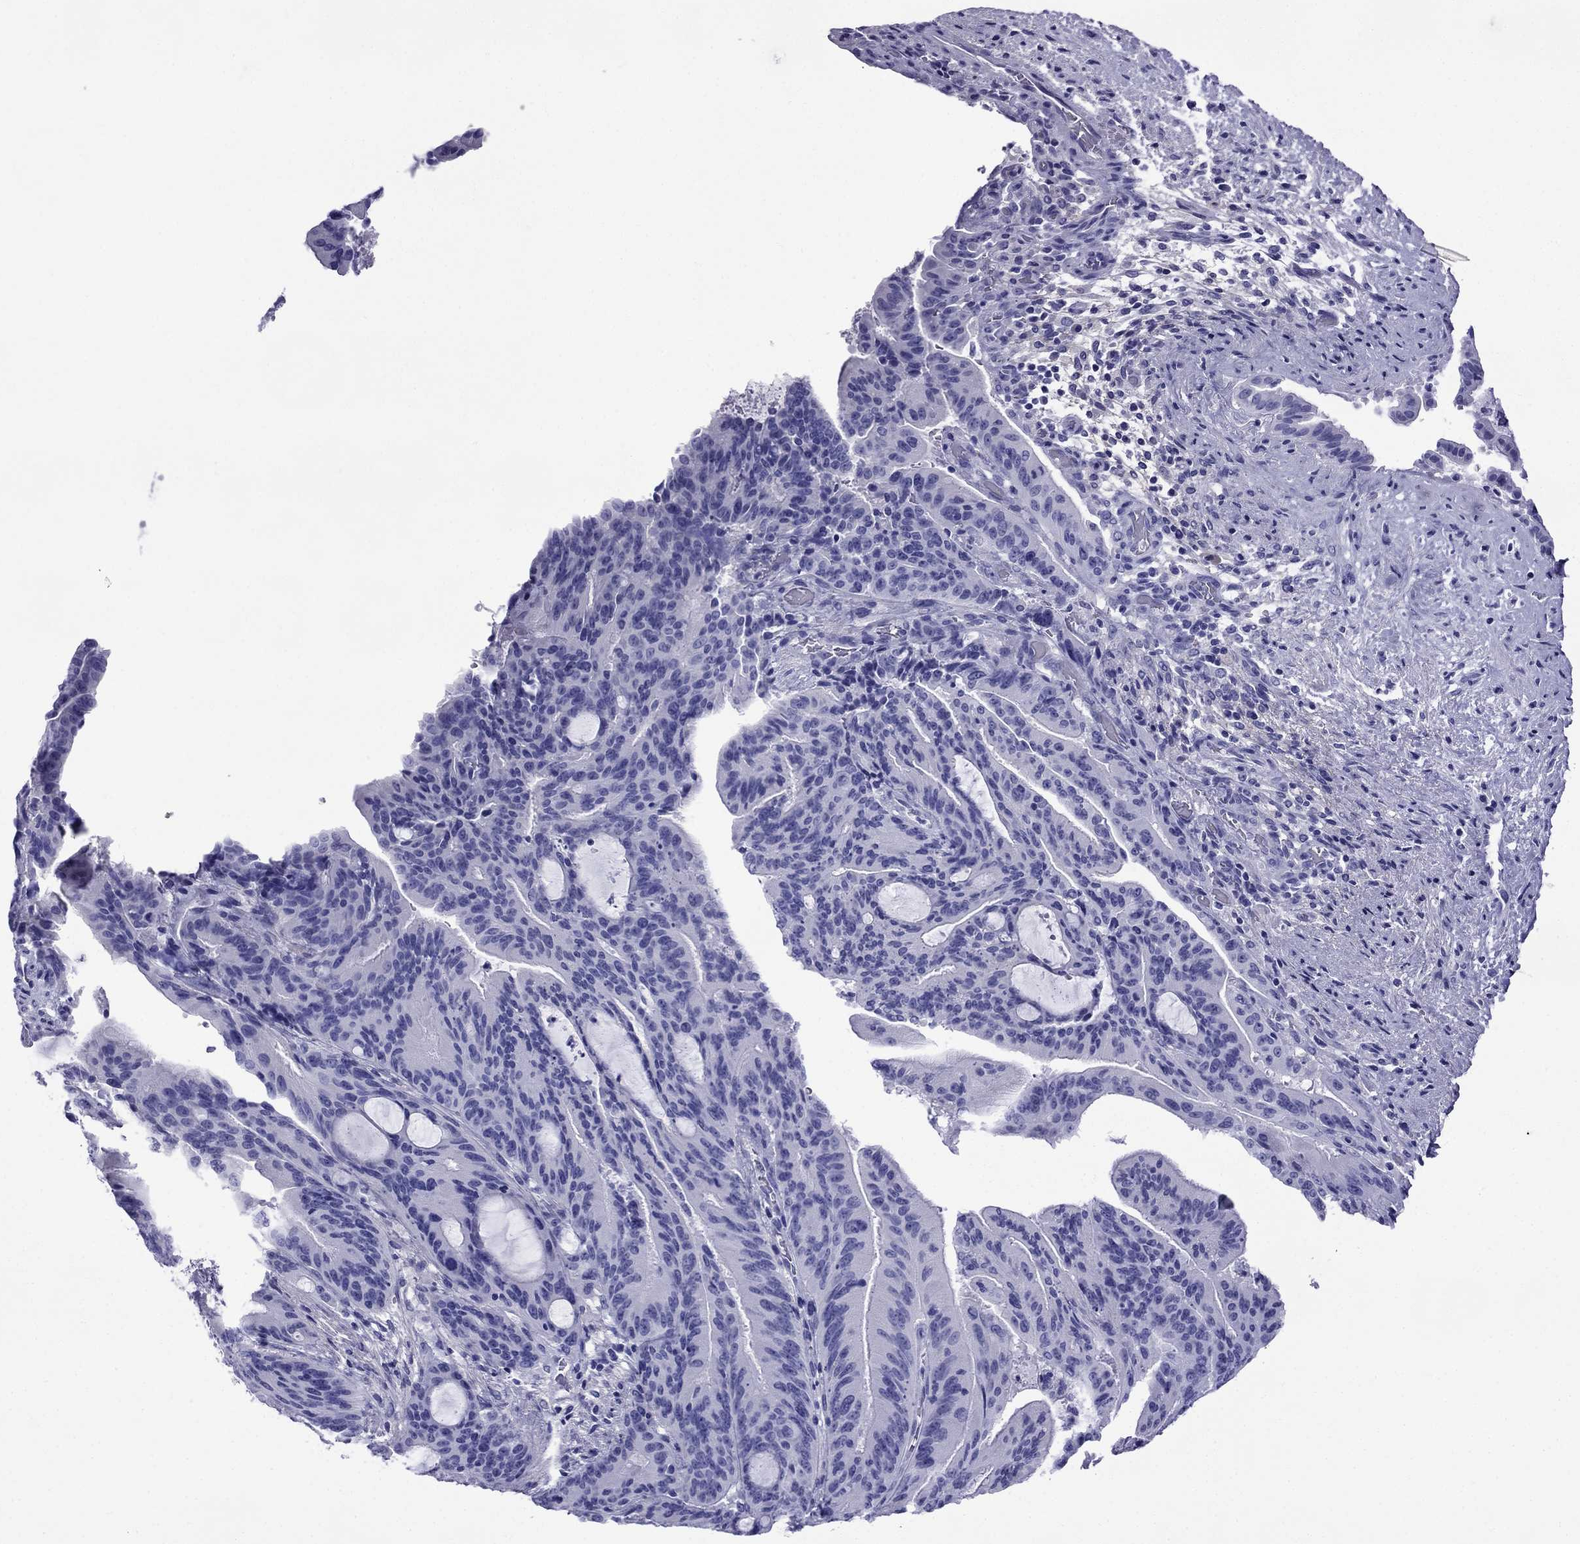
{"staining": {"intensity": "negative", "quantity": "none", "location": "none"}, "tissue": "liver cancer", "cell_type": "Tumor cells", "image_type": "cancer", "snomed": [{"axis": "morphology", "description": "Cholangiocarcinoma"}, {"axis": "topography", "description": "Liver"}], "caption": "A high-resolution micrograph shows immunohistochemistry staining of cholangiocarcinoma (liver), which displays no significant positivity in tumor cells.", "gene": "ARR3", "patient": {"sex": "female", "age": 73}}